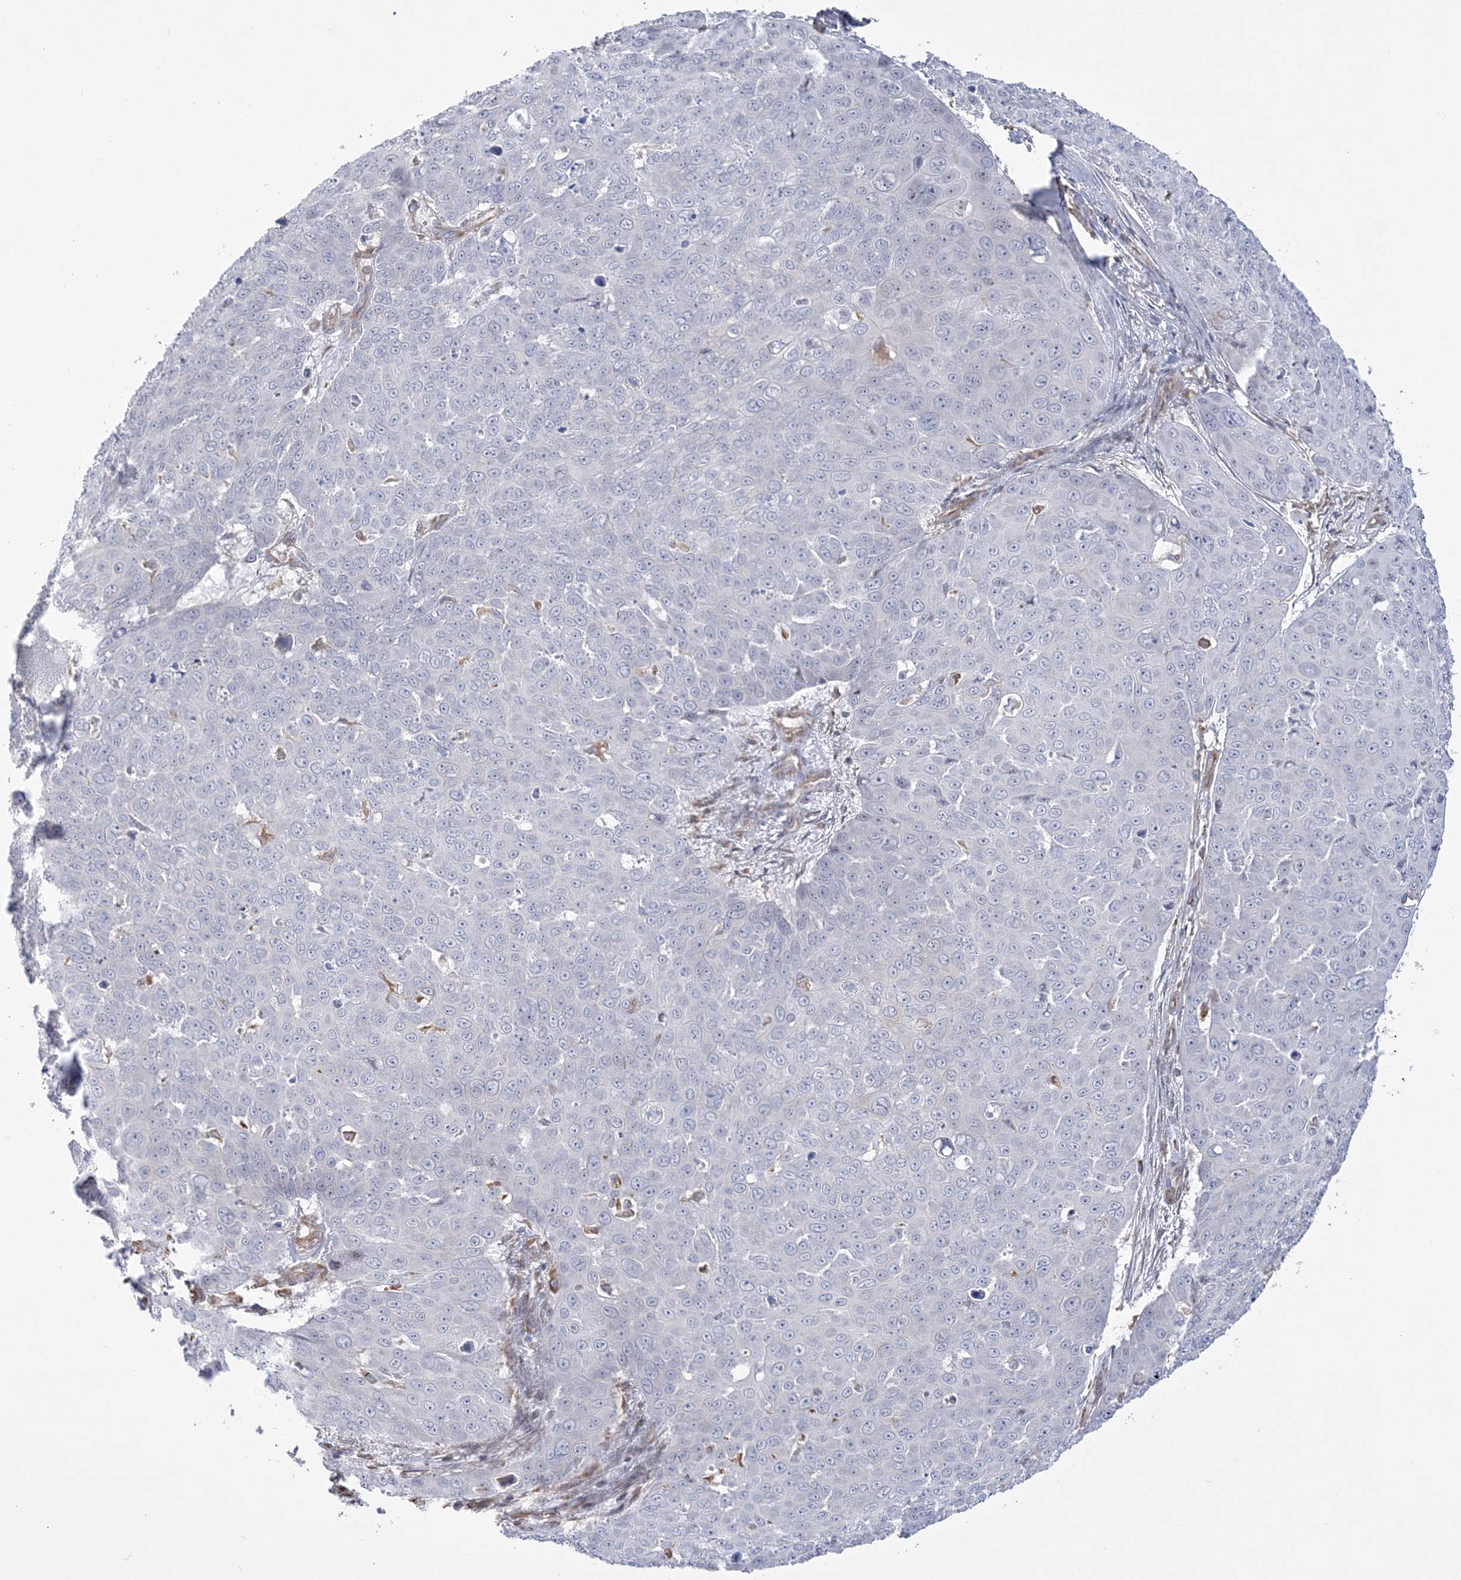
{"staining": {"intensity": "negative", "quantity": "none", "location": "none"}, "tissue": "skin cancer", "cell_type": "Tumor cells", "image_type": "cancer", "snomed": [{"axis": "morphology", "description": "Squamous cell carcinoma, NOS"}, {"axis": "topography", "description": "Skin"}], "caption": "Squamous cell carcinoma (skin) stained for a protein using immunohistochemistry (IHC) exhibits no staining tumor cells.", "gene": "ZNF821", "patient": {"sex": "male", "age": 71}}